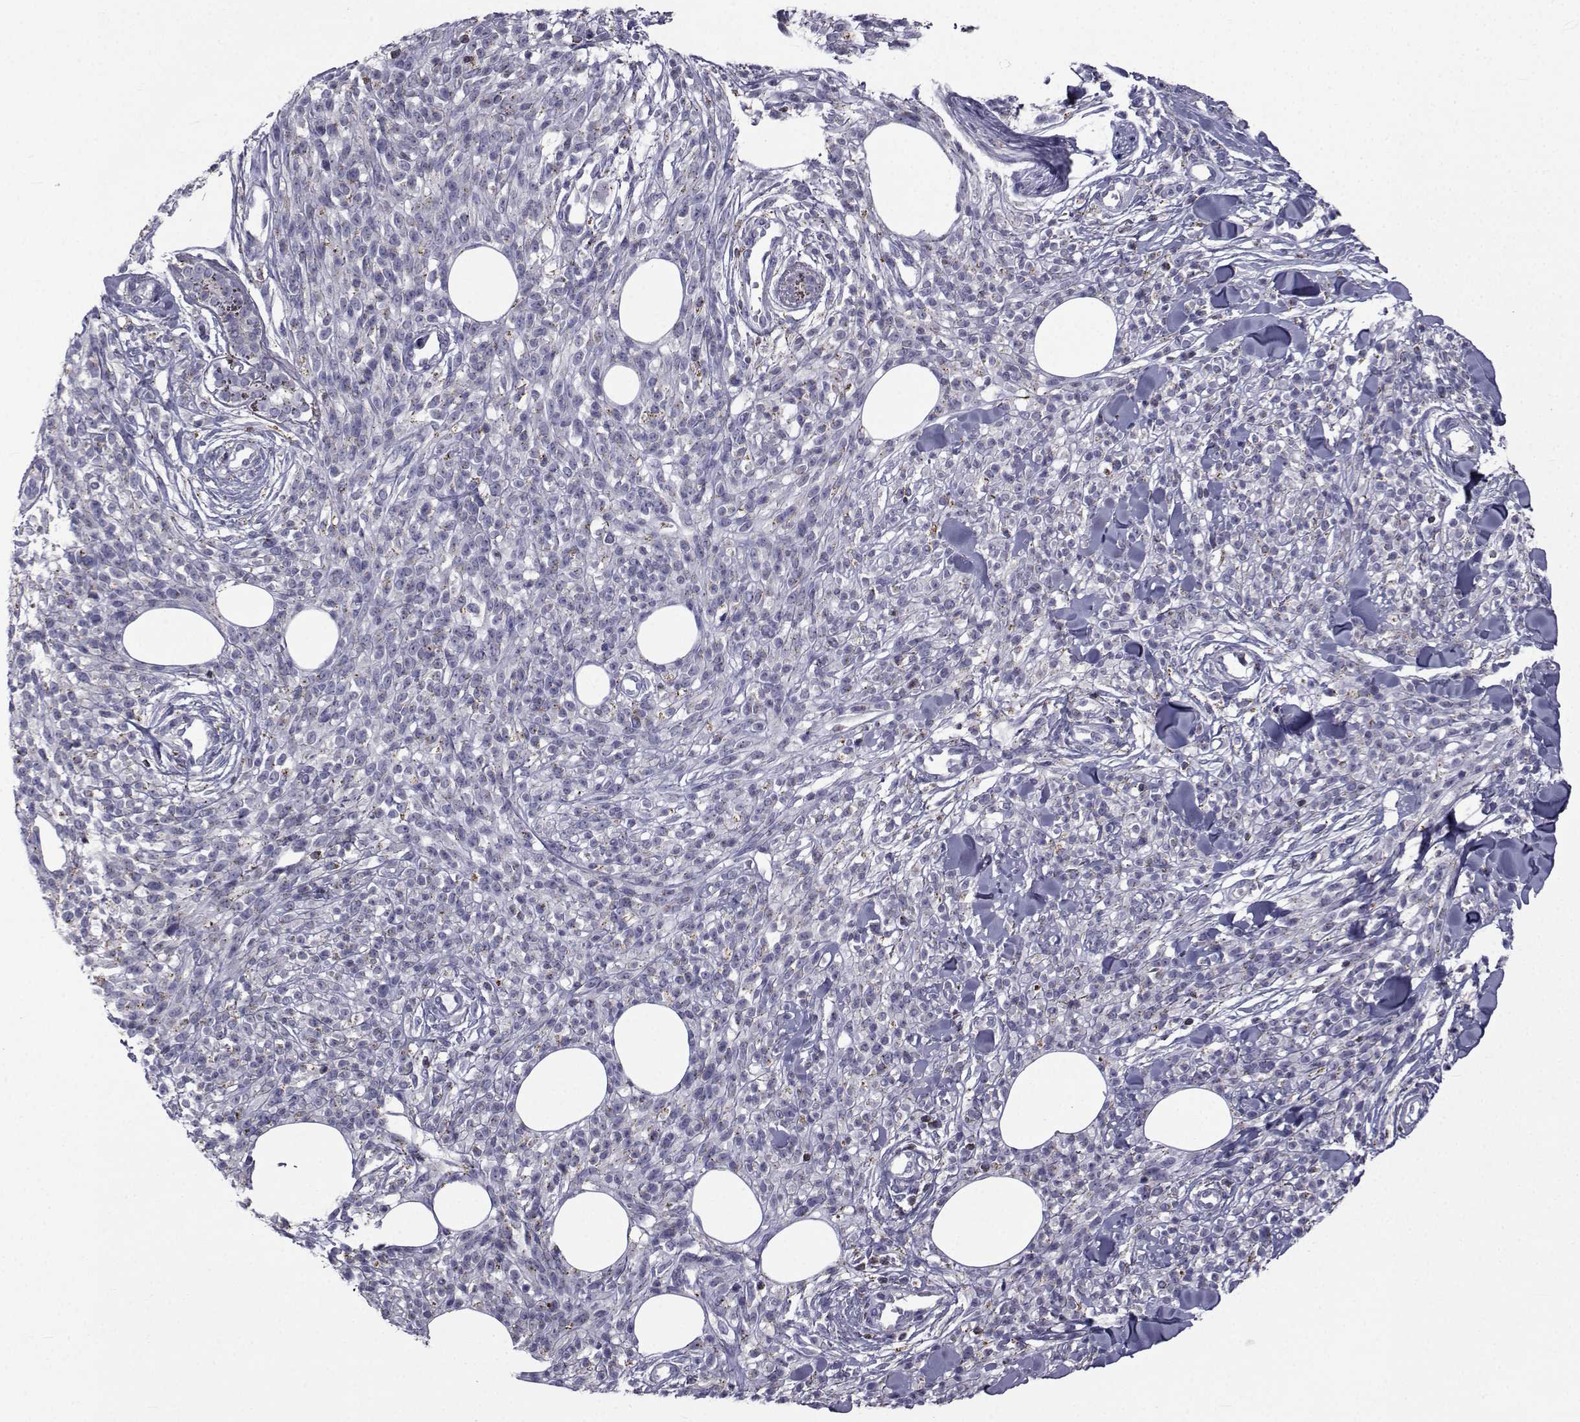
{"staining": {"intensity": "negative", "quantity": "none", "location": "none"}, "tissue": "melanoma", "cell_type": "Tumor cells", "image_type": "cancer", "snomed": [{"axis": "morphology", "description": "Malignant melanoma, NOS"}, {"axis": "topography", "description": "Skin"}, {"axis": "topography", "description": "Skin of trunk"}], "caption": "An image of human malignant melanoma is negative for staining in tumor cells.", "gene": "PDE6H", "patient": {"sex": "male", "age": 74}}